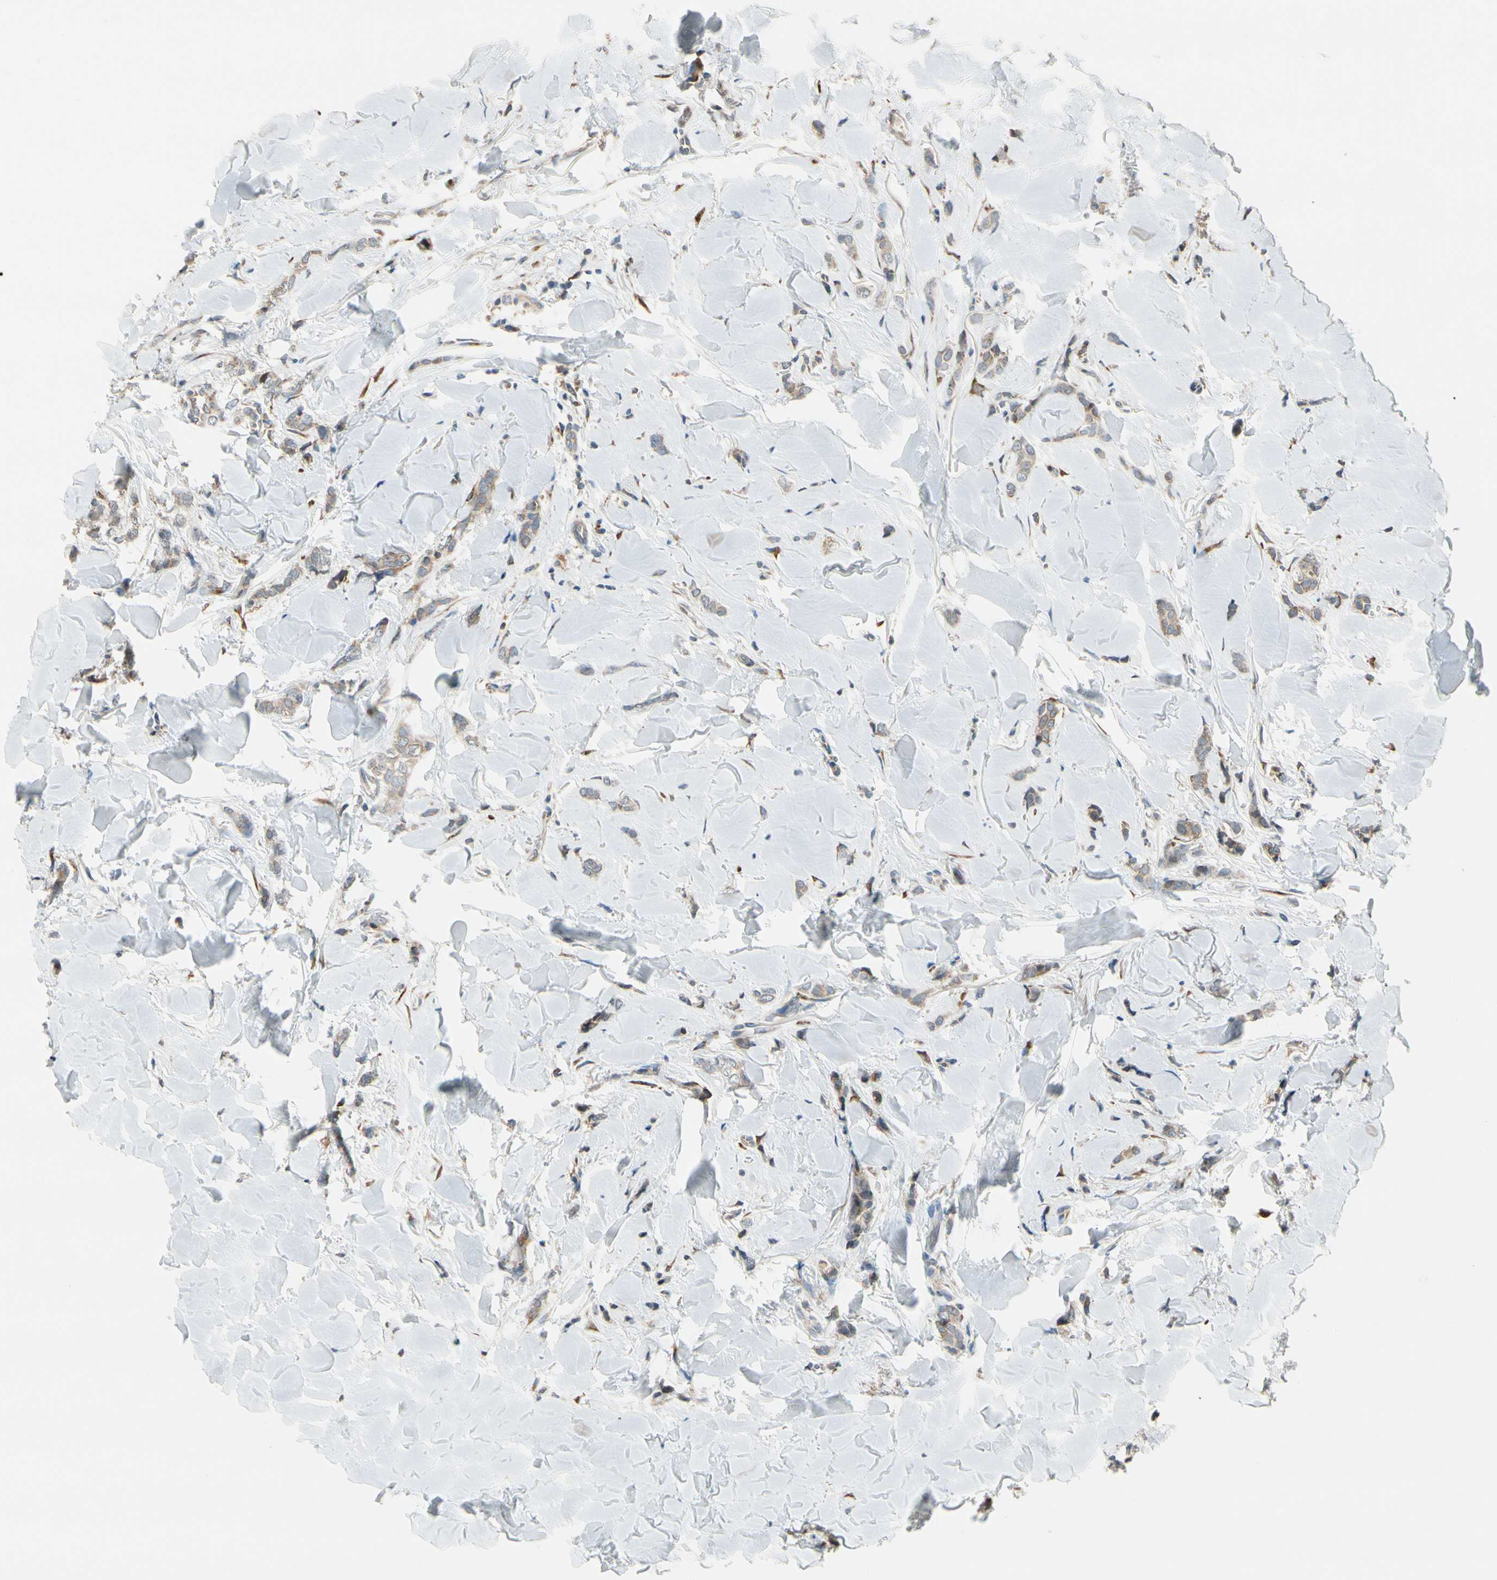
{"staining": {"intensity": "weak", "quantity": ">75%", "location": "cytoplasmic/membranous"}, "tissue": "breast cancer", "cell_type": "Tumor cells", "image_type": "cancer", "snomed": [{"axis": "morphology", "description": "Lobular carcinoma"}, {"axis": "topography", "description": "Skin"}, {"axis": "topography", "description": "Breast"}], "caption": "Lobular carcinoma (breast) was stained to show a protein in brown. There is low levels of weak cytoplasmic/membranous expression in approximately >75% of tumor cells.", "gene": "RPN2", "patient": {"sex": "female", "age": 46}}